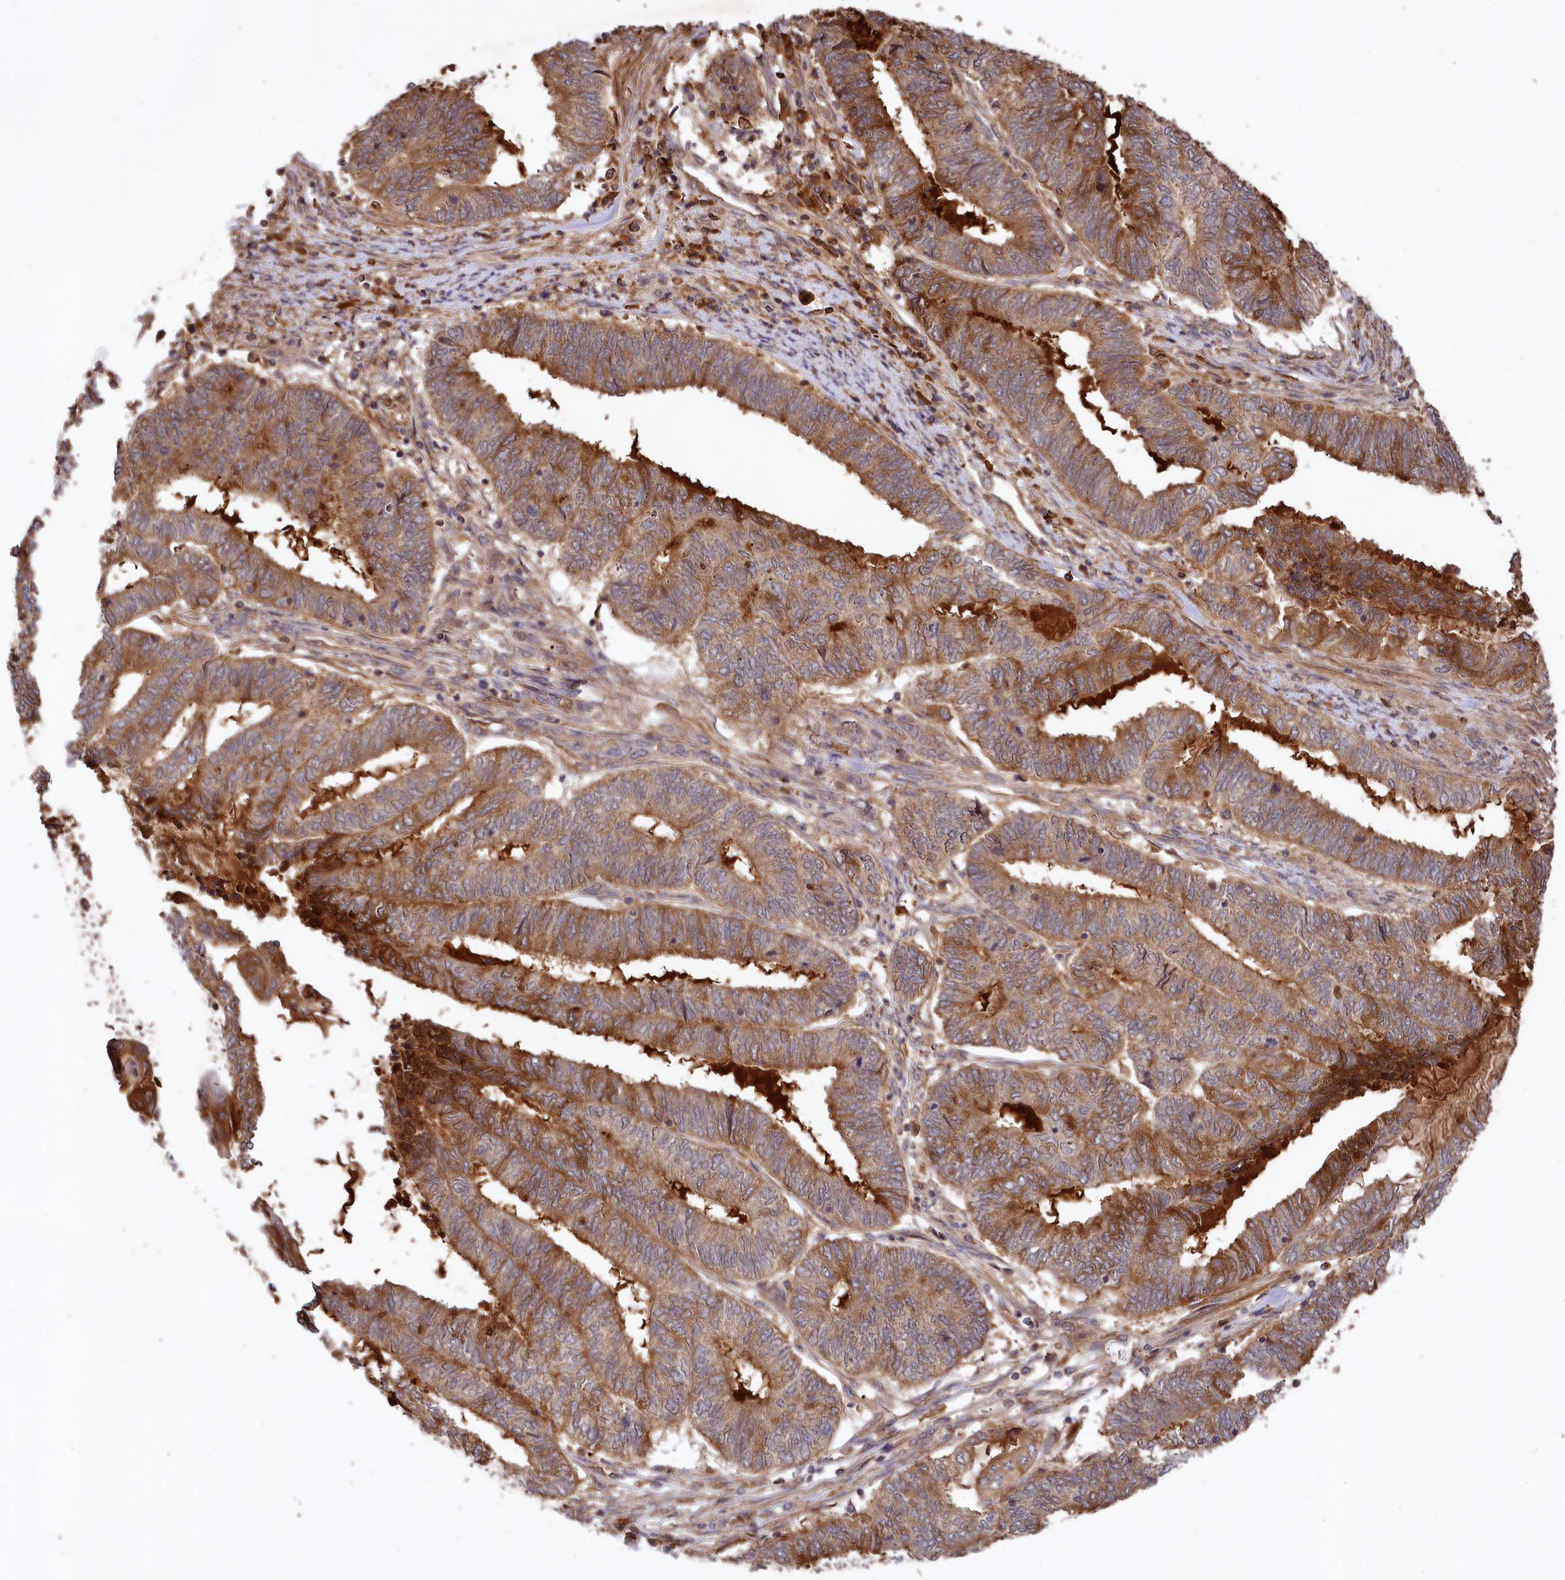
{"staining": {"intensity": "moderate", "quantity": ">75%", "location": "cytoplasmic/membranous"}, "tissue": "endometrial cancer", "cell_type": "Tumor cells", "image_type": "cancer", "snomed": [{"axis": "morphology", "description": "Adenocarcinoma, NOS"}, {"axis": "topography", "description": "Uterus"}, {"axis": "topography", "description": "Endometrium"}], "caption": "Immunohistochemistry (IHC) image of neoplastic tissue: adenocarcinoma (endometrial) stained using IHC demonstrates medium levels of moderate protein expression localized specifically in the cytoplasmic/membranous of tumor cells, appearing as a cytoplasmic/membranous brown color.", "gene": "MCF2L2", "patient": {"sex": "female", "age": 70}}